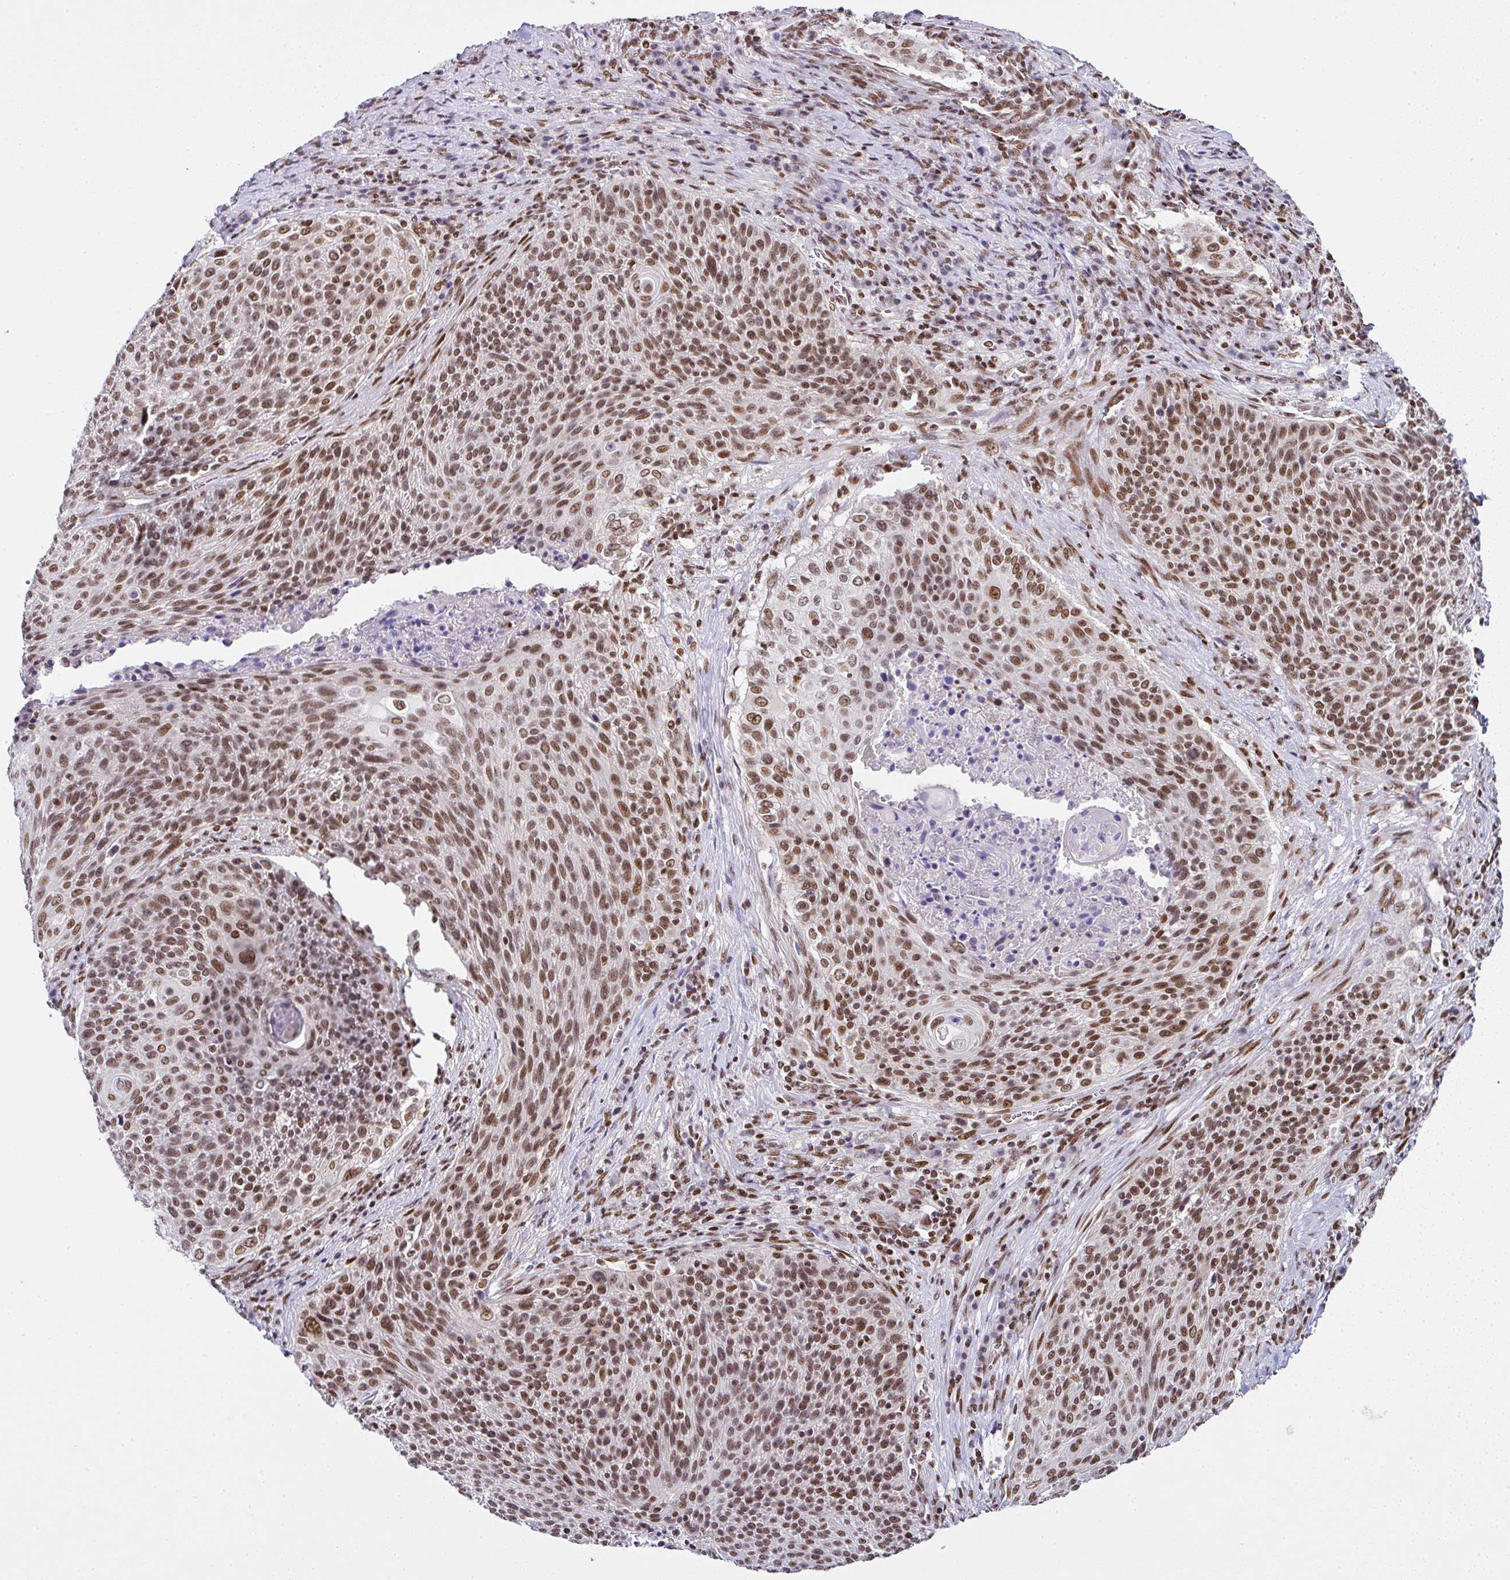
{"staining": {"intensity": "moderate", "quantity": ">75%", "location": "nuclear"}, "tissue": "cervical cancer", "cell_type": "Tumor cells", "image_type": "cancer", "snomed": [{"axis": "morphology", "description": "Squamous cell carcinoma, NOS"}, {"axis": "topography", "description": "Cervix"}], "caption": "Immunohistochemical staining of human cervical cancer (squamous cell carcinoma) displays moderate nuclear protein staining in about >75% of tumor cells. (Stains: DAB (3,3'-diaminobenzidine) in brown, nuclei in blue, Microscopy: brightfield microscopy at high magnification).", "gene": "DR1", "patient": {"sex": "female", "age": 31}}